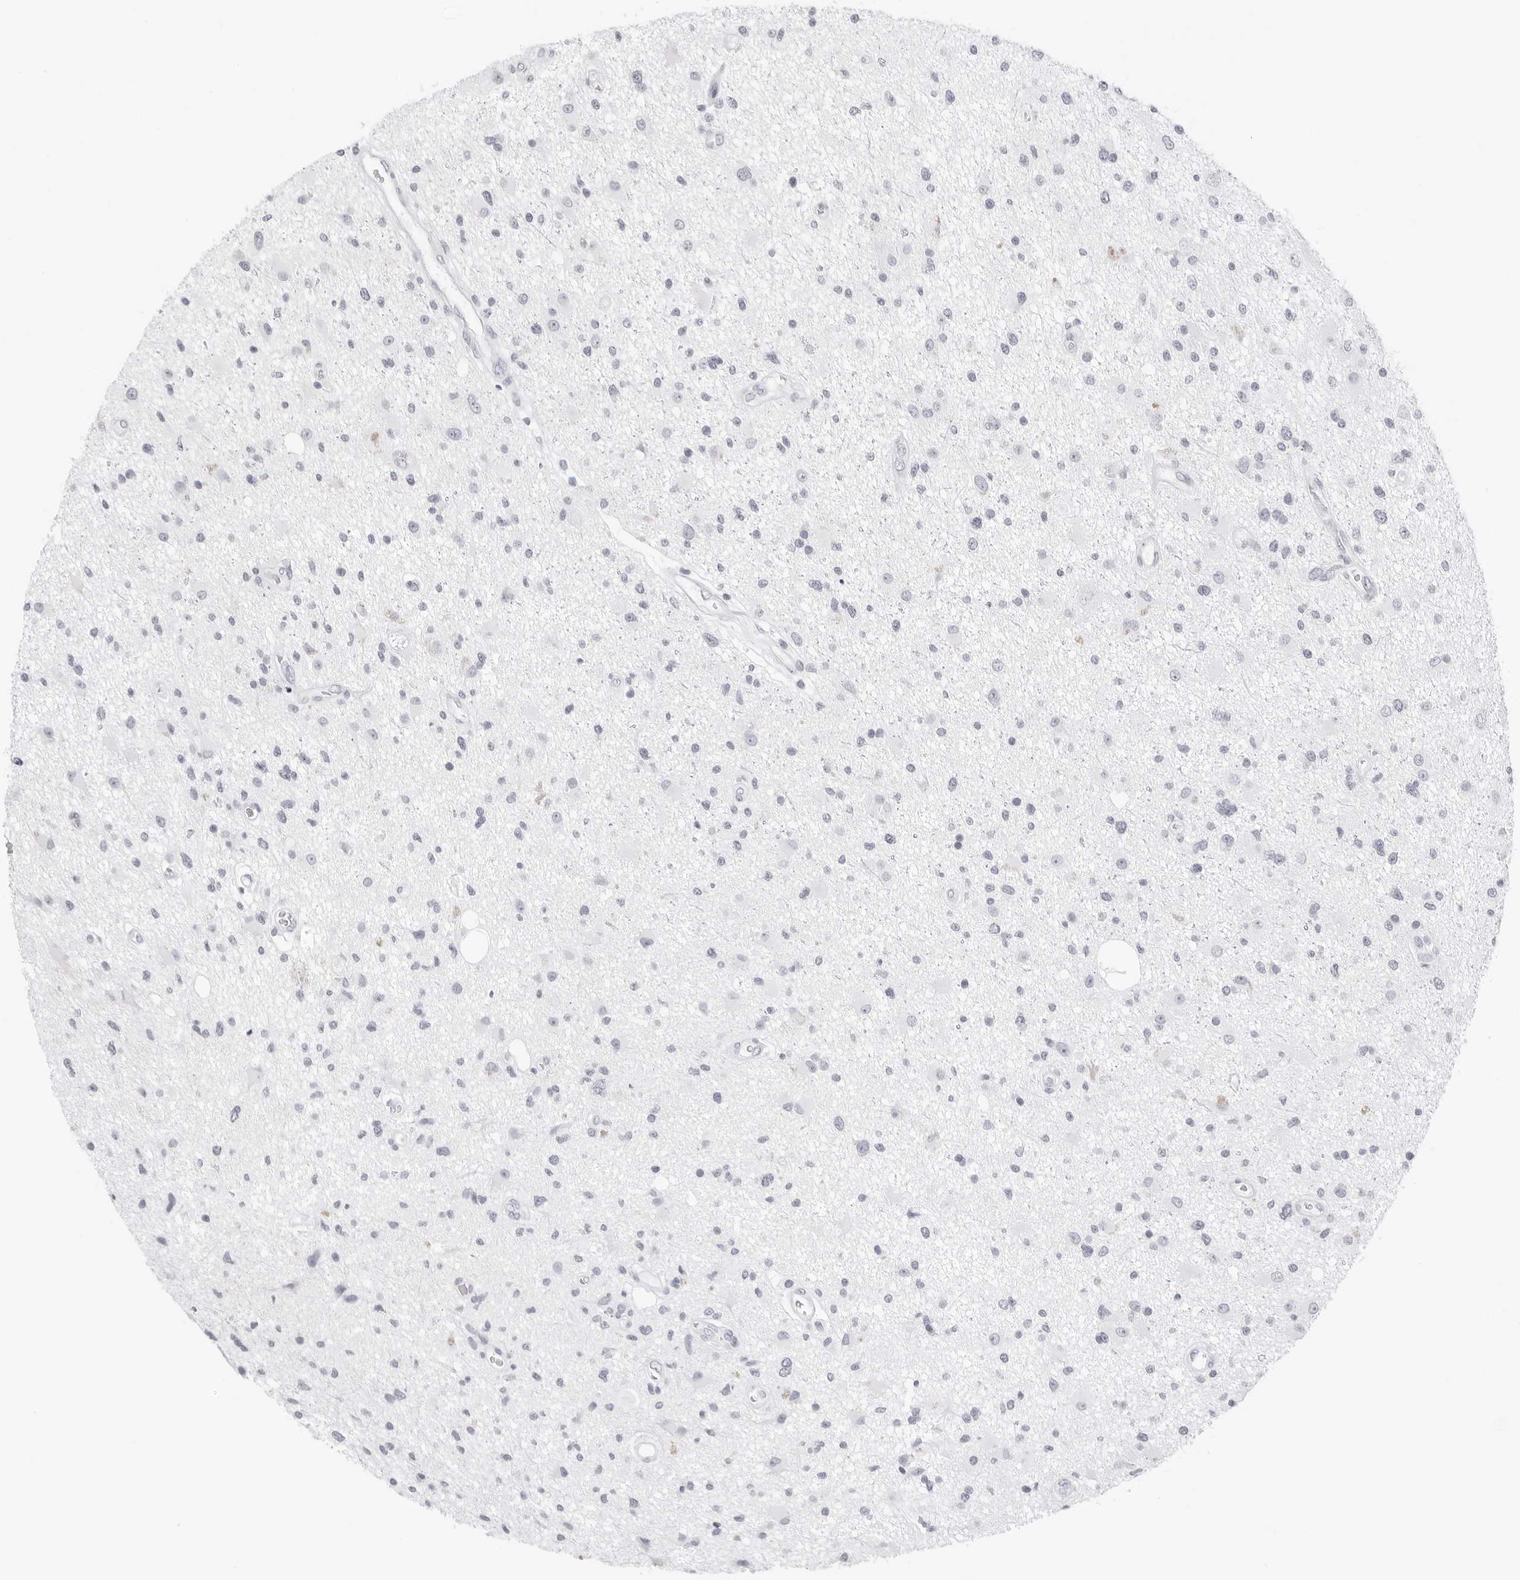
{"staining": {"intensity": "negative", "quantity": "none", "location": "none"}, "tissue": "glioma", "cell_type": "Tumor cells", "image_type": "cancer", "snomed": [{"axis": "morphology", "description": "Glioma, malignant, High grade"}, {"axis": "topography", "description": "Brain"}], "caption": "Immunohistochemistry image of malignant glioma (high-grade) stained for a protein (brown), which demonstrates no staining in tumor cells. The staining is performed using DAB brown chromogen with nuclei counter-stained in using hematoxylin.", "gene": "AGMAT", "patient": {"sex": "male", "age": 33}}